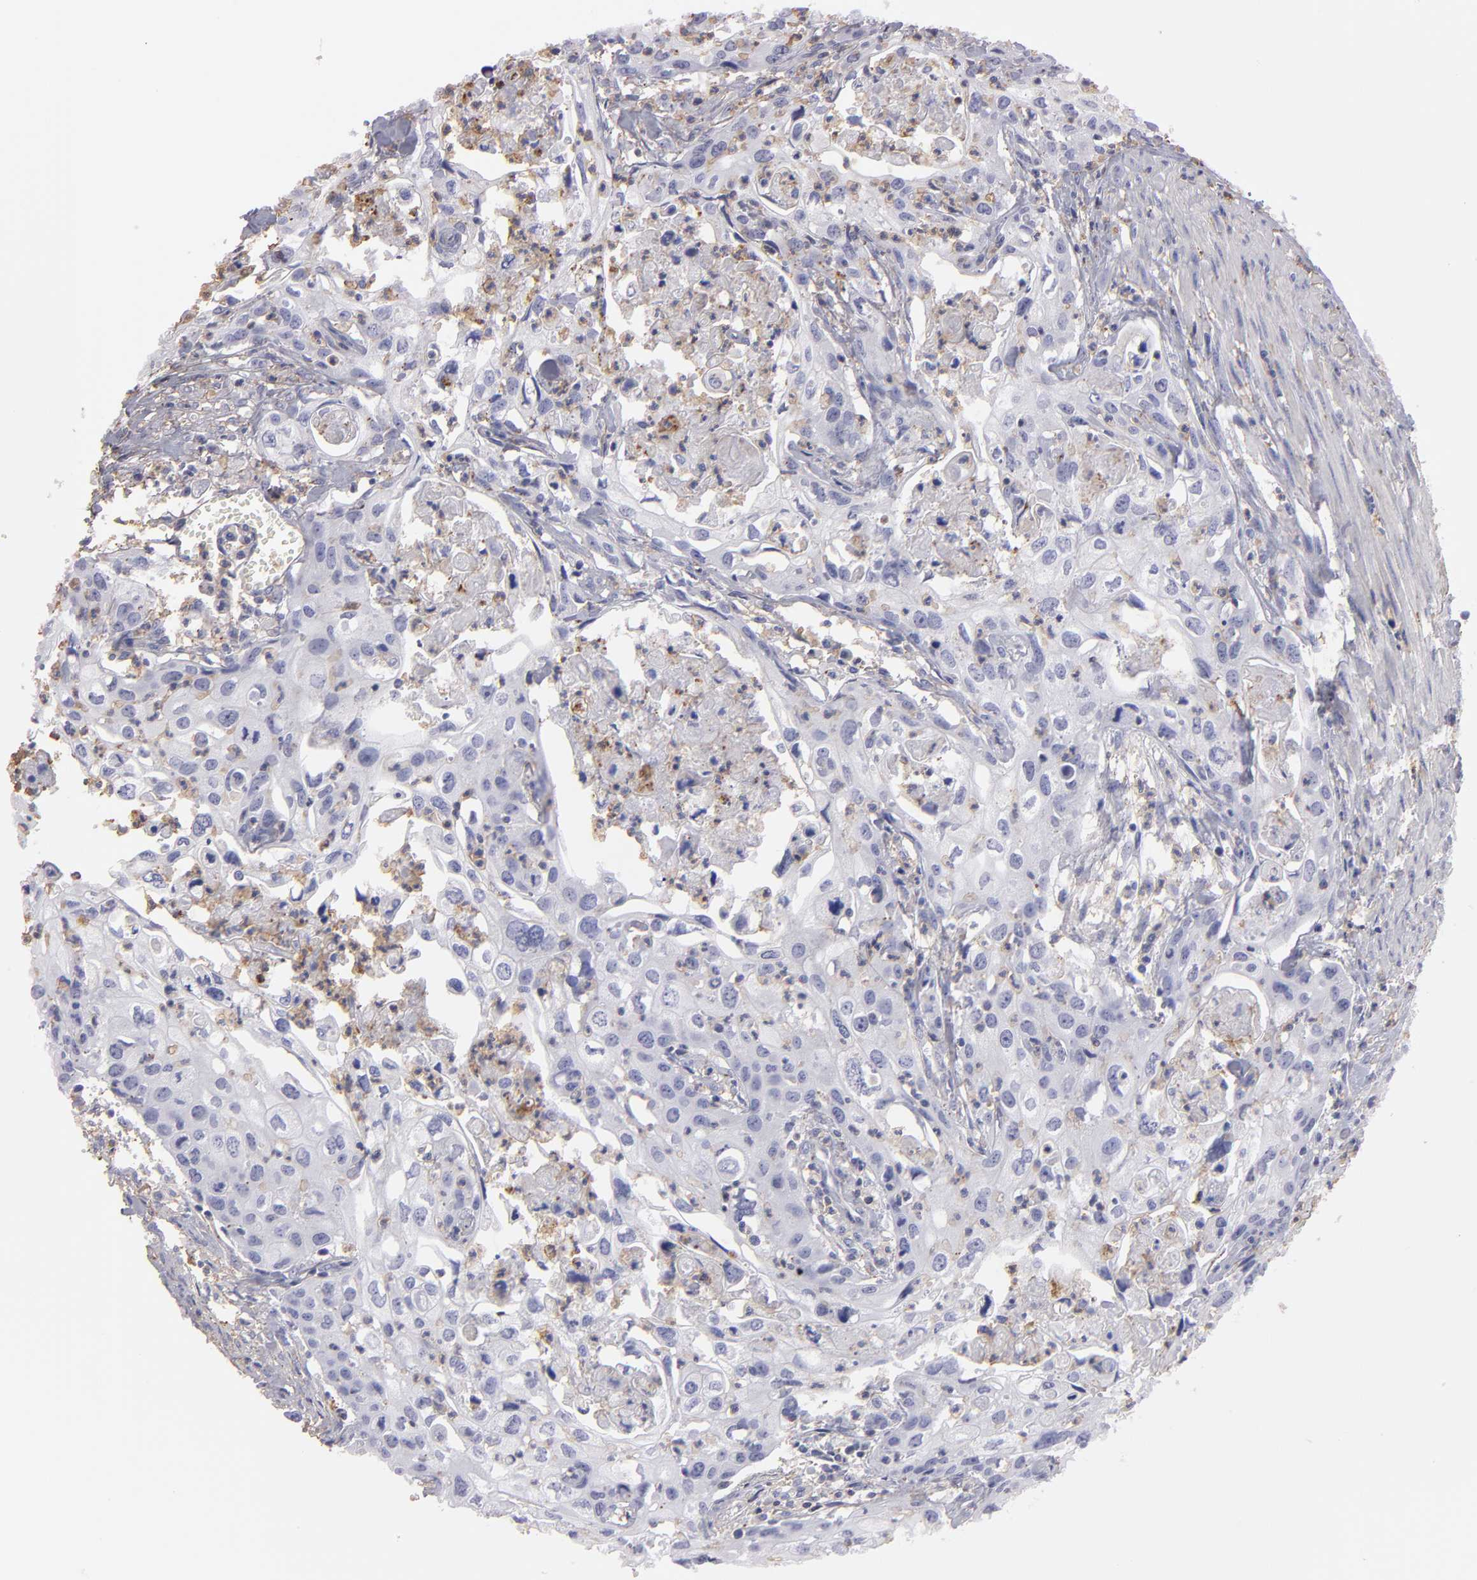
{"staining": {"intensity": "negative", "quantity": "none", "location": "none"}, "tissue": "urothelial cancer", "cell_type": "Tumor cells", "image_type": "cancer", "snomed": [{"axis": "morphology", "description": "Urothelial carcinoma, High grade"}, {"axis": "topography", "description": "Urinary bladder"}], "caption": "Urothelial cancer stained for a protein using IHC exhibits no expression tumor cells.", "gene": "ABCB1", "patient": {"sex": "male", "age": 54}}